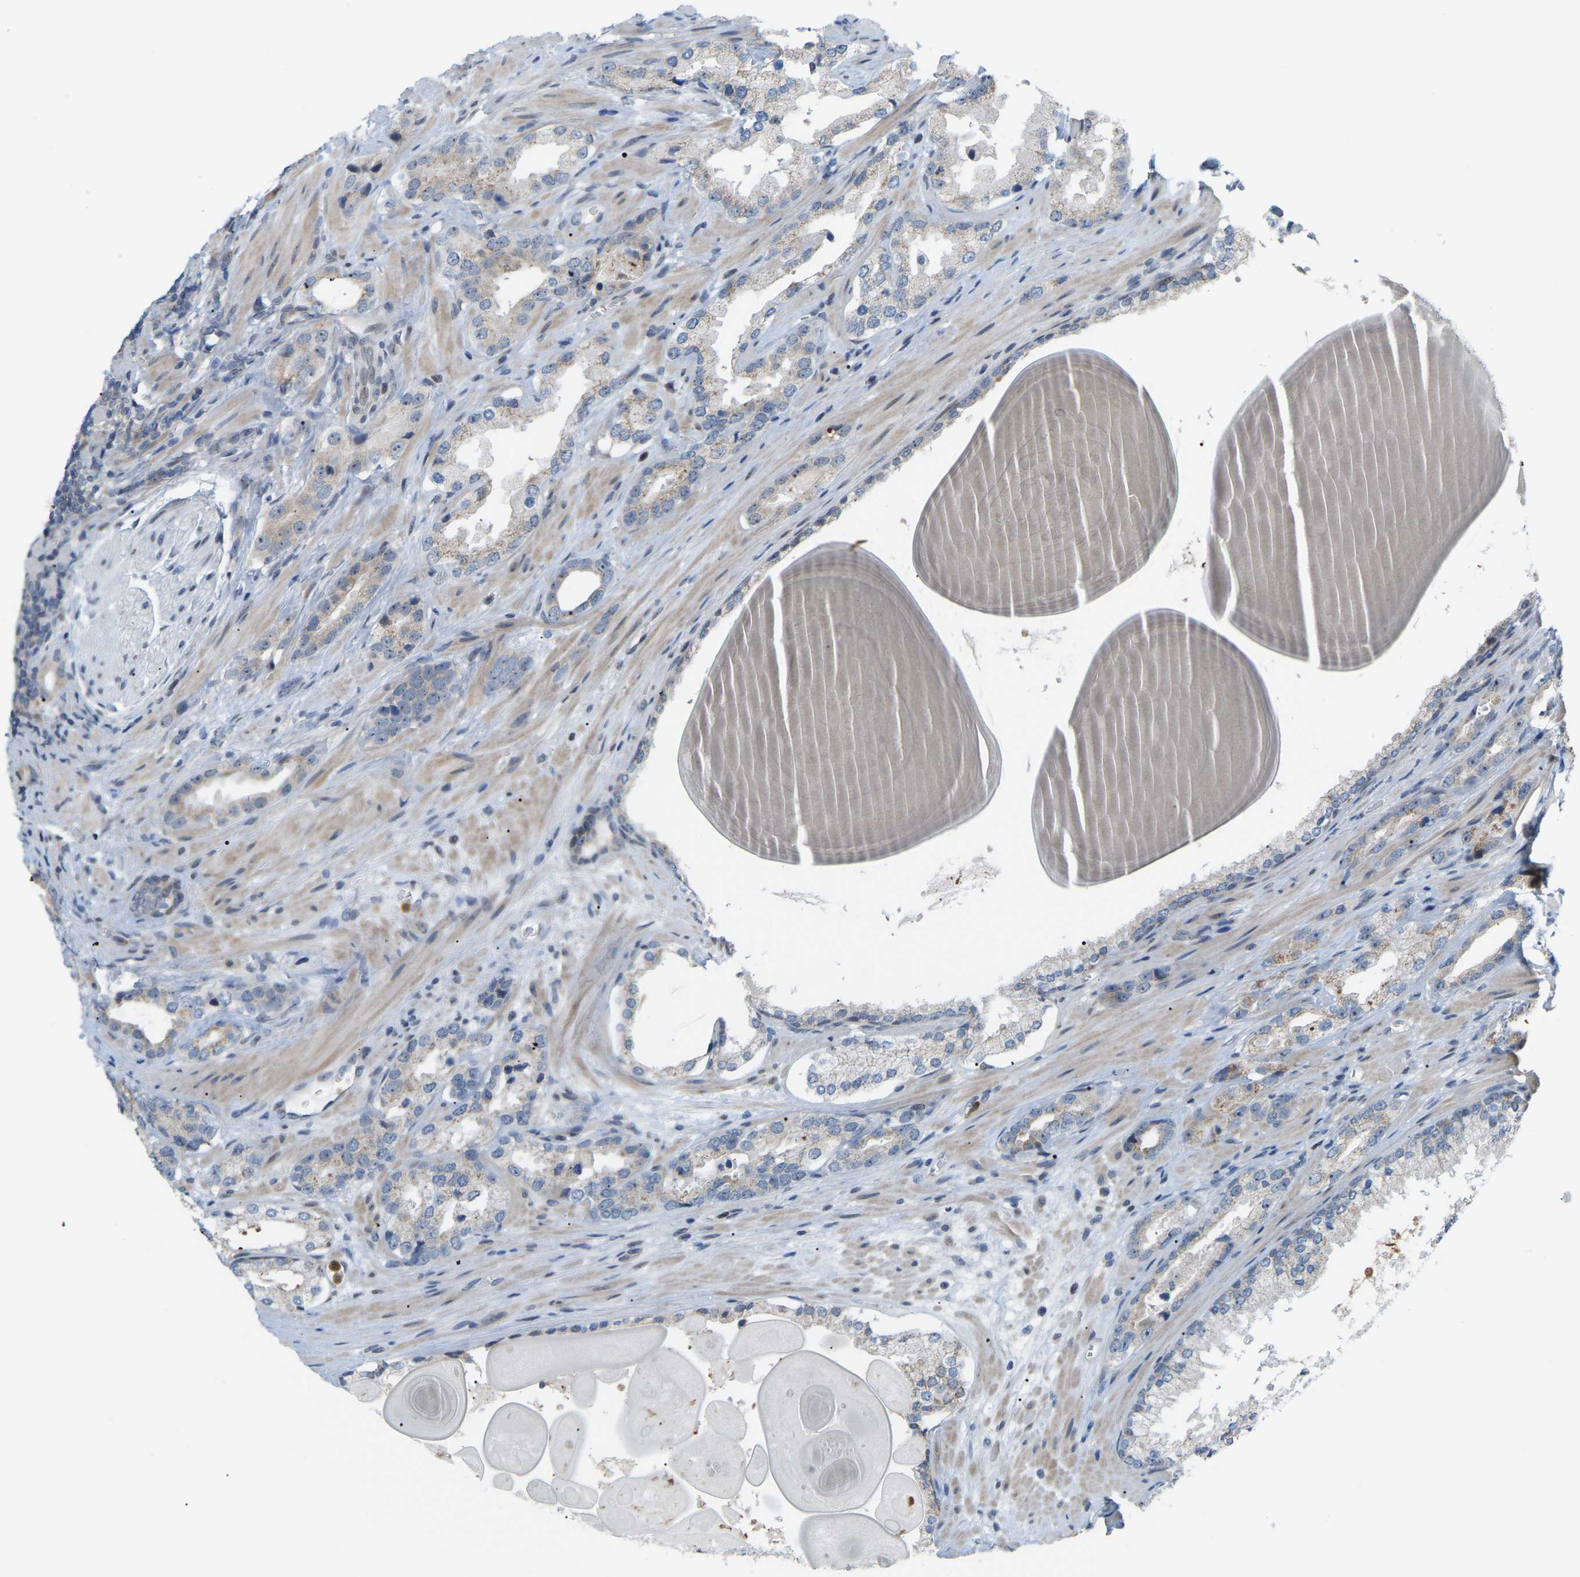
{"staining": {"intensity": "negative", "quantity": "none", "location": "none"}, "tissue": "prostate cancer", "cell_type": "Tumor cells", "image_type": "cancer", "snomed": [{"axis": "morphology", "description": "Adenocarcinoma, High grade"}, {"axis": "topography", "description": "Prostate"}], "caption": "Tumor cells are negative for protein expression in human prostate cancer (high-grade adenocarcinoma).", "gene": "CROT", "patient": {"sex": "male", "age": 63}}